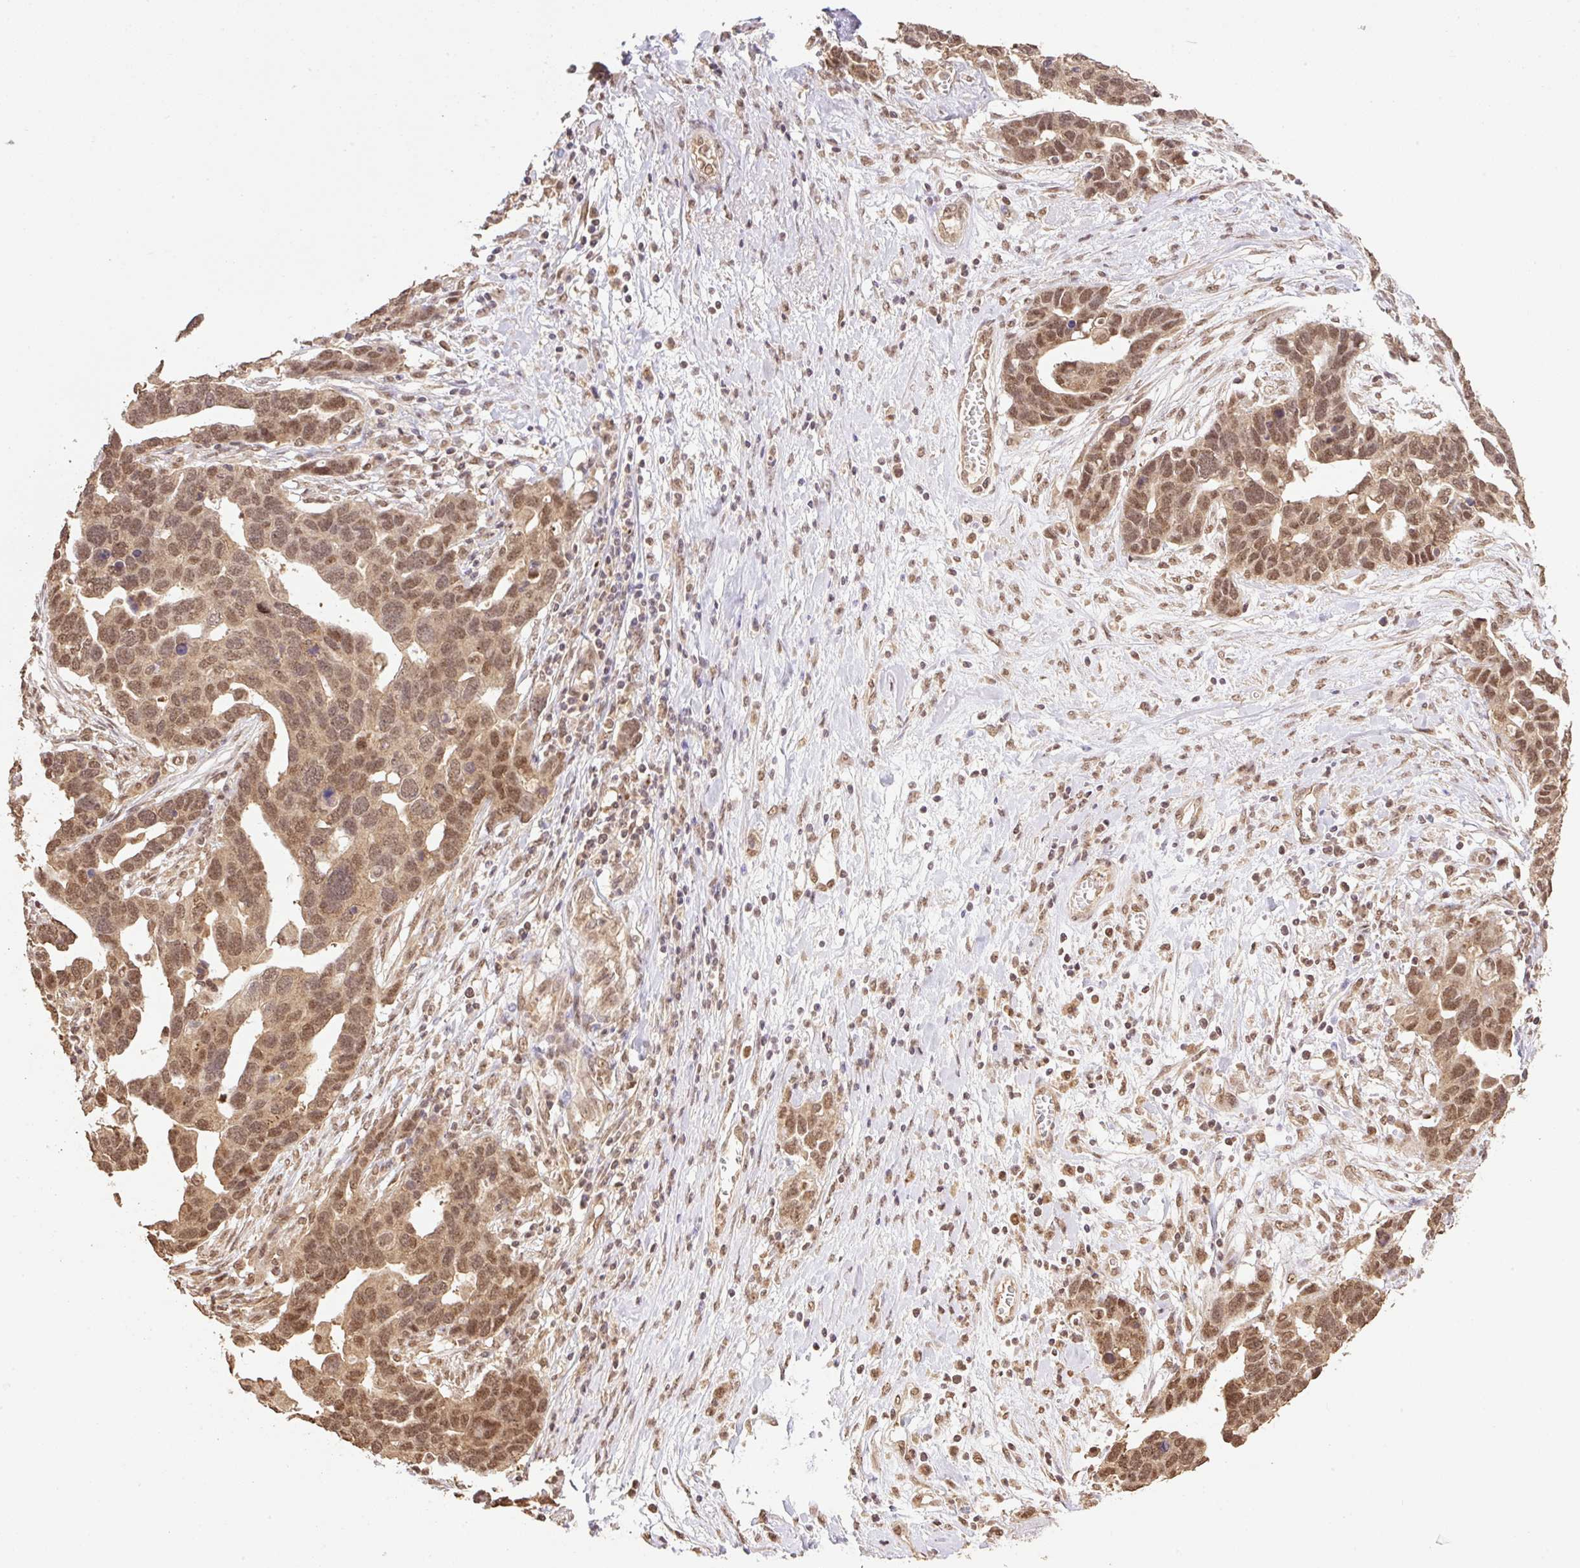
{"staining": {"intensity": "moderate", "quantity": ">75%", "location": "cytoplasmic/membranous,nuclear"}, "tissue": "ovarian cancer", "cell_type": "Tumor cells", "image_type": "cancer", "snomed": [{"axis": "morphology", "description": "Cystadenocarcinoma, serous, NOS"}, {"axis": "topography", "description": "Ovary"}], "caption": "IHC (DAB (3,3'-diaminobenzidine)) staining of human ovarian cancer displays moderate cytoplasmic/membranous and nuclear protein staining in approximately >75% of tumor cells.", "gene": "VPS25", "patient": {"sex": "female", "age": 54}}